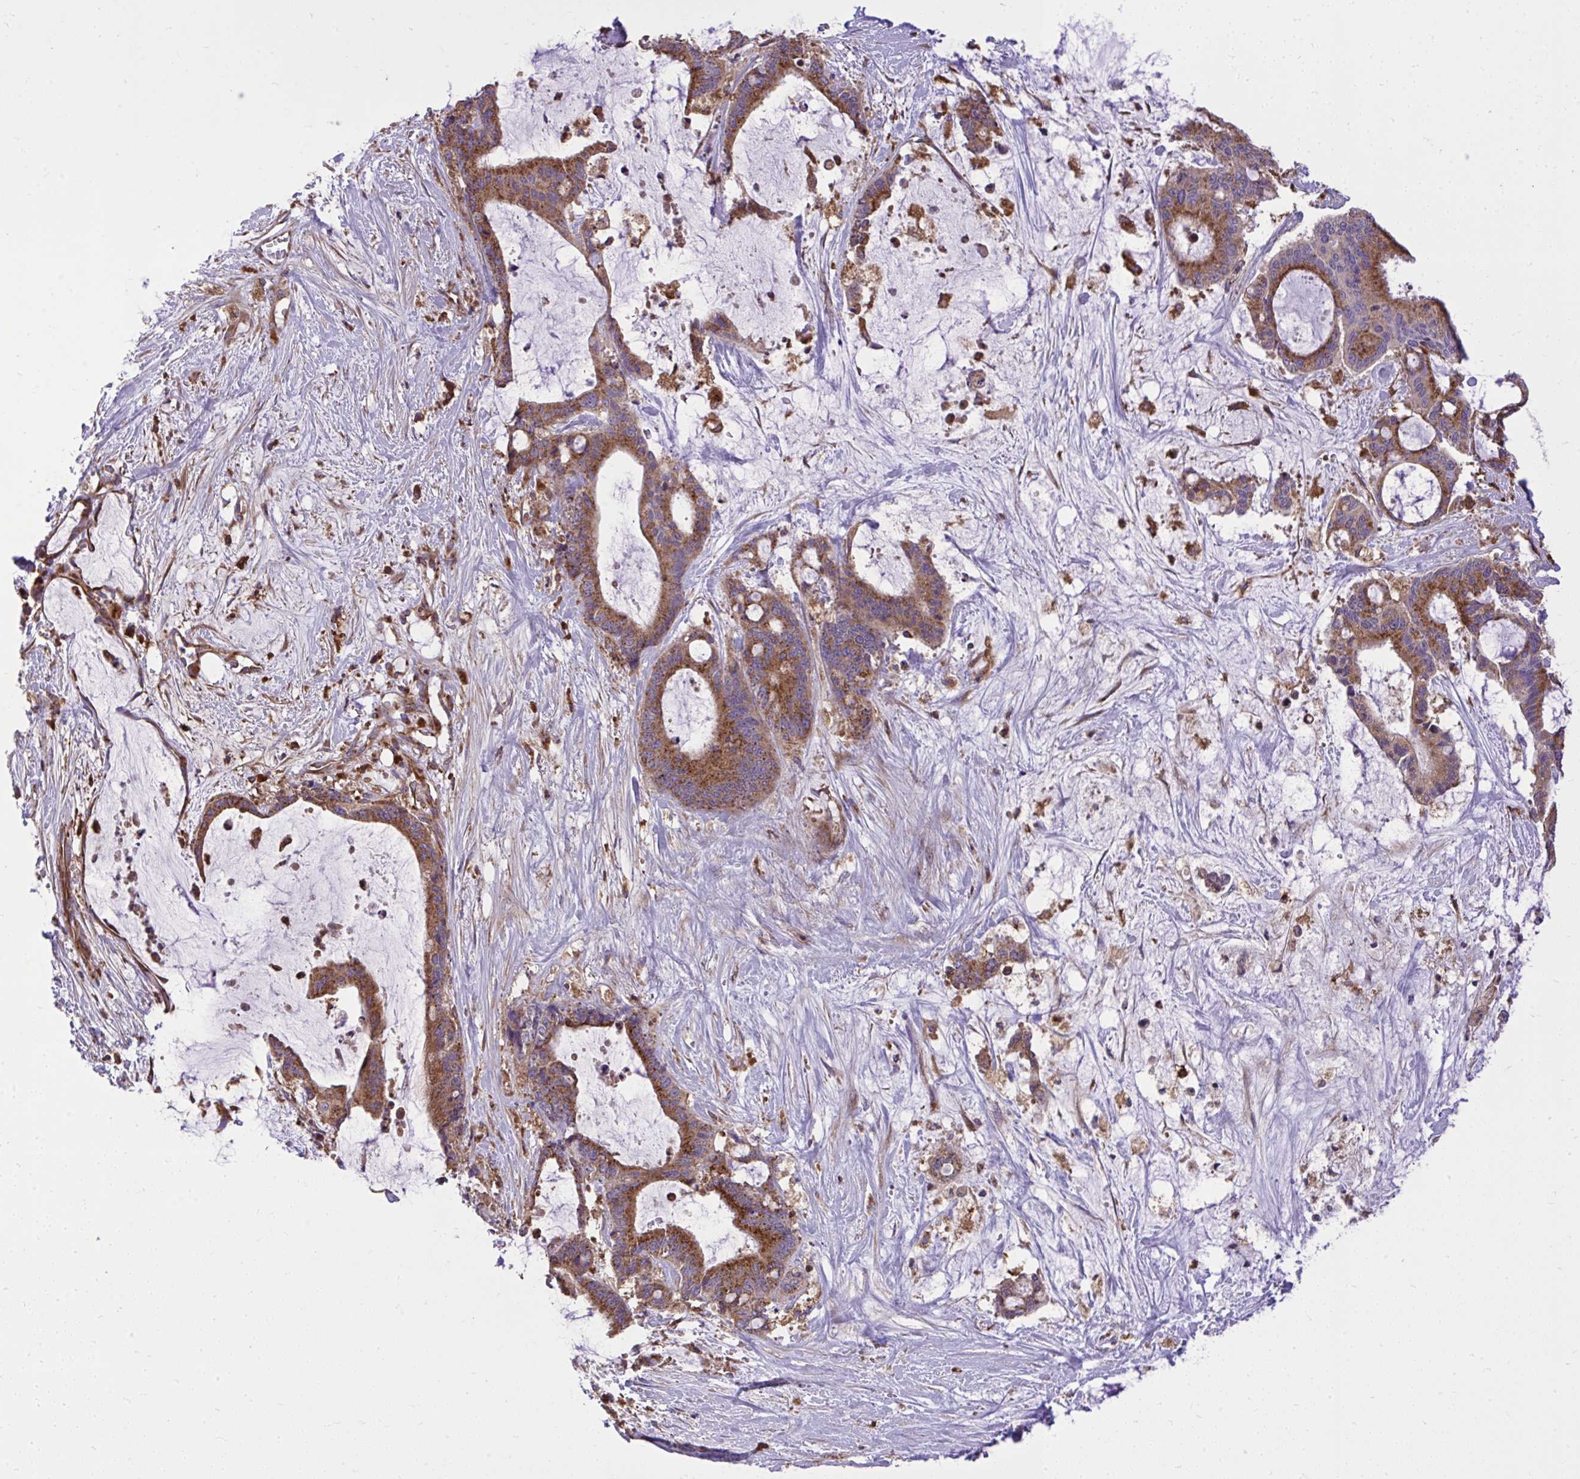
{"staining": {"intensity": "moderate", "quantity": ">75%", "location": "cytoplasmic/membranous"}, "tissue": "liver cancer", "cell_type": "Tumor cells", "image_type": "cancer", "snomed": [{"axis": "morphology", "description": "Normal tissue, NOS"}, {"axis": "morphology", "description": "Cholangiocarcinoma"}, {"axis": "topography", "description": "Liver"}, {"axis": "topography", "description": "Peripheral nerve tissue"}], "caption": "Approximately >75% of tumor cells in liver cholangiocarcinoma show moderate cytoplasmic/membranous protein staining as visualized by brown immunohistochemical staining.", "gene": "PAIP2", "patient": {"sex": "female", "age": 73}}